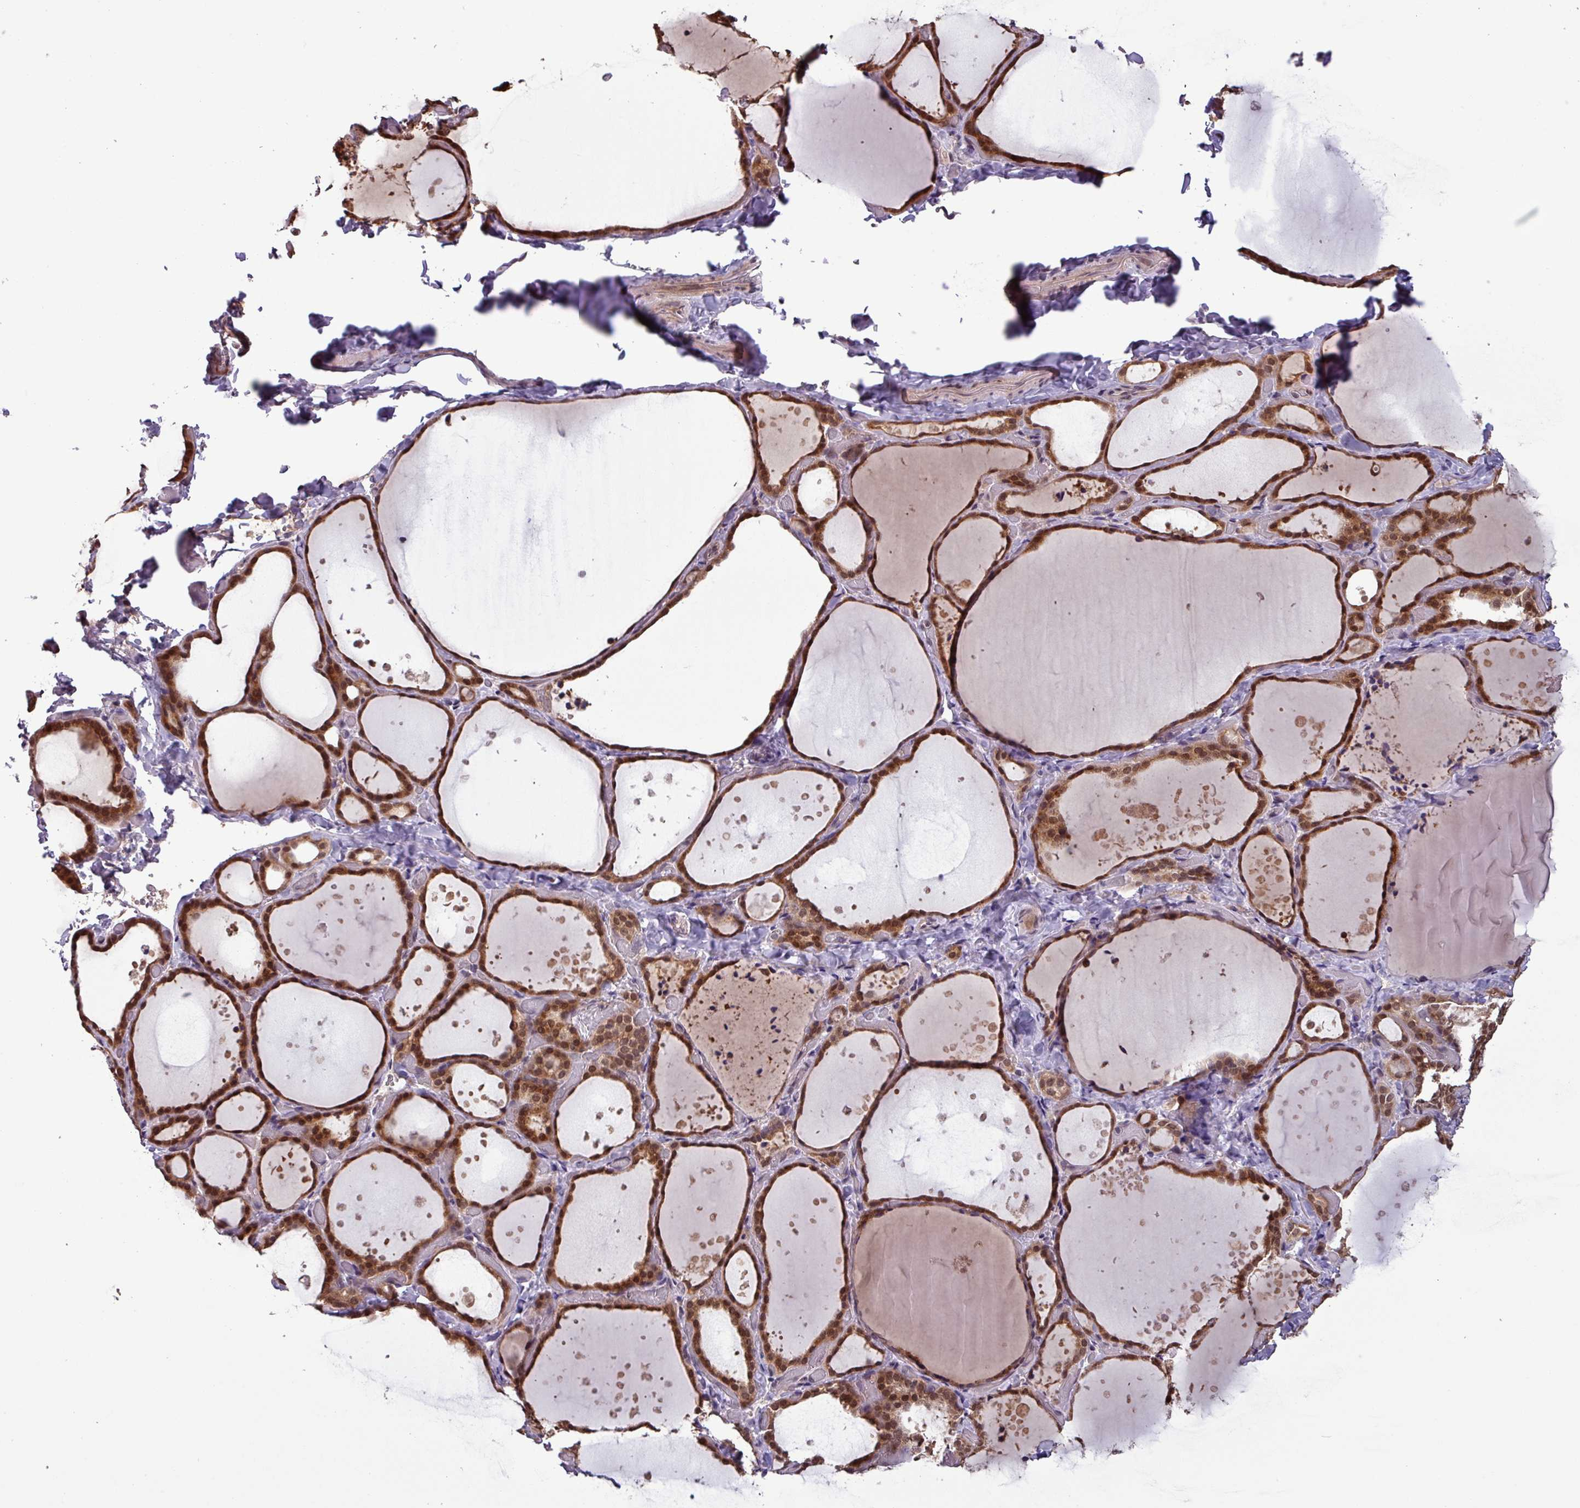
{"staining": {"intensity": "strong", "quantity": ">75%", "location": "cytoplasmic/membranous,nuclear"}, "tissue": "thyroid gland", "cell_type": "Glandular cells", "image_type": "normal", "snomed": [{"axis": "morphology", "description": "Normal tissue, NOS"}, {"axis": "topography", "description": "Thyroid gland"}], "caption": "Thyroid gland stained for a protein (brown) demonstrates strong cytoplasmic/membranous,nuclear positive expression in about >75% of glandular cells.", "gene": "NOB1", "patient": {"sex": "female", "age": 44}}